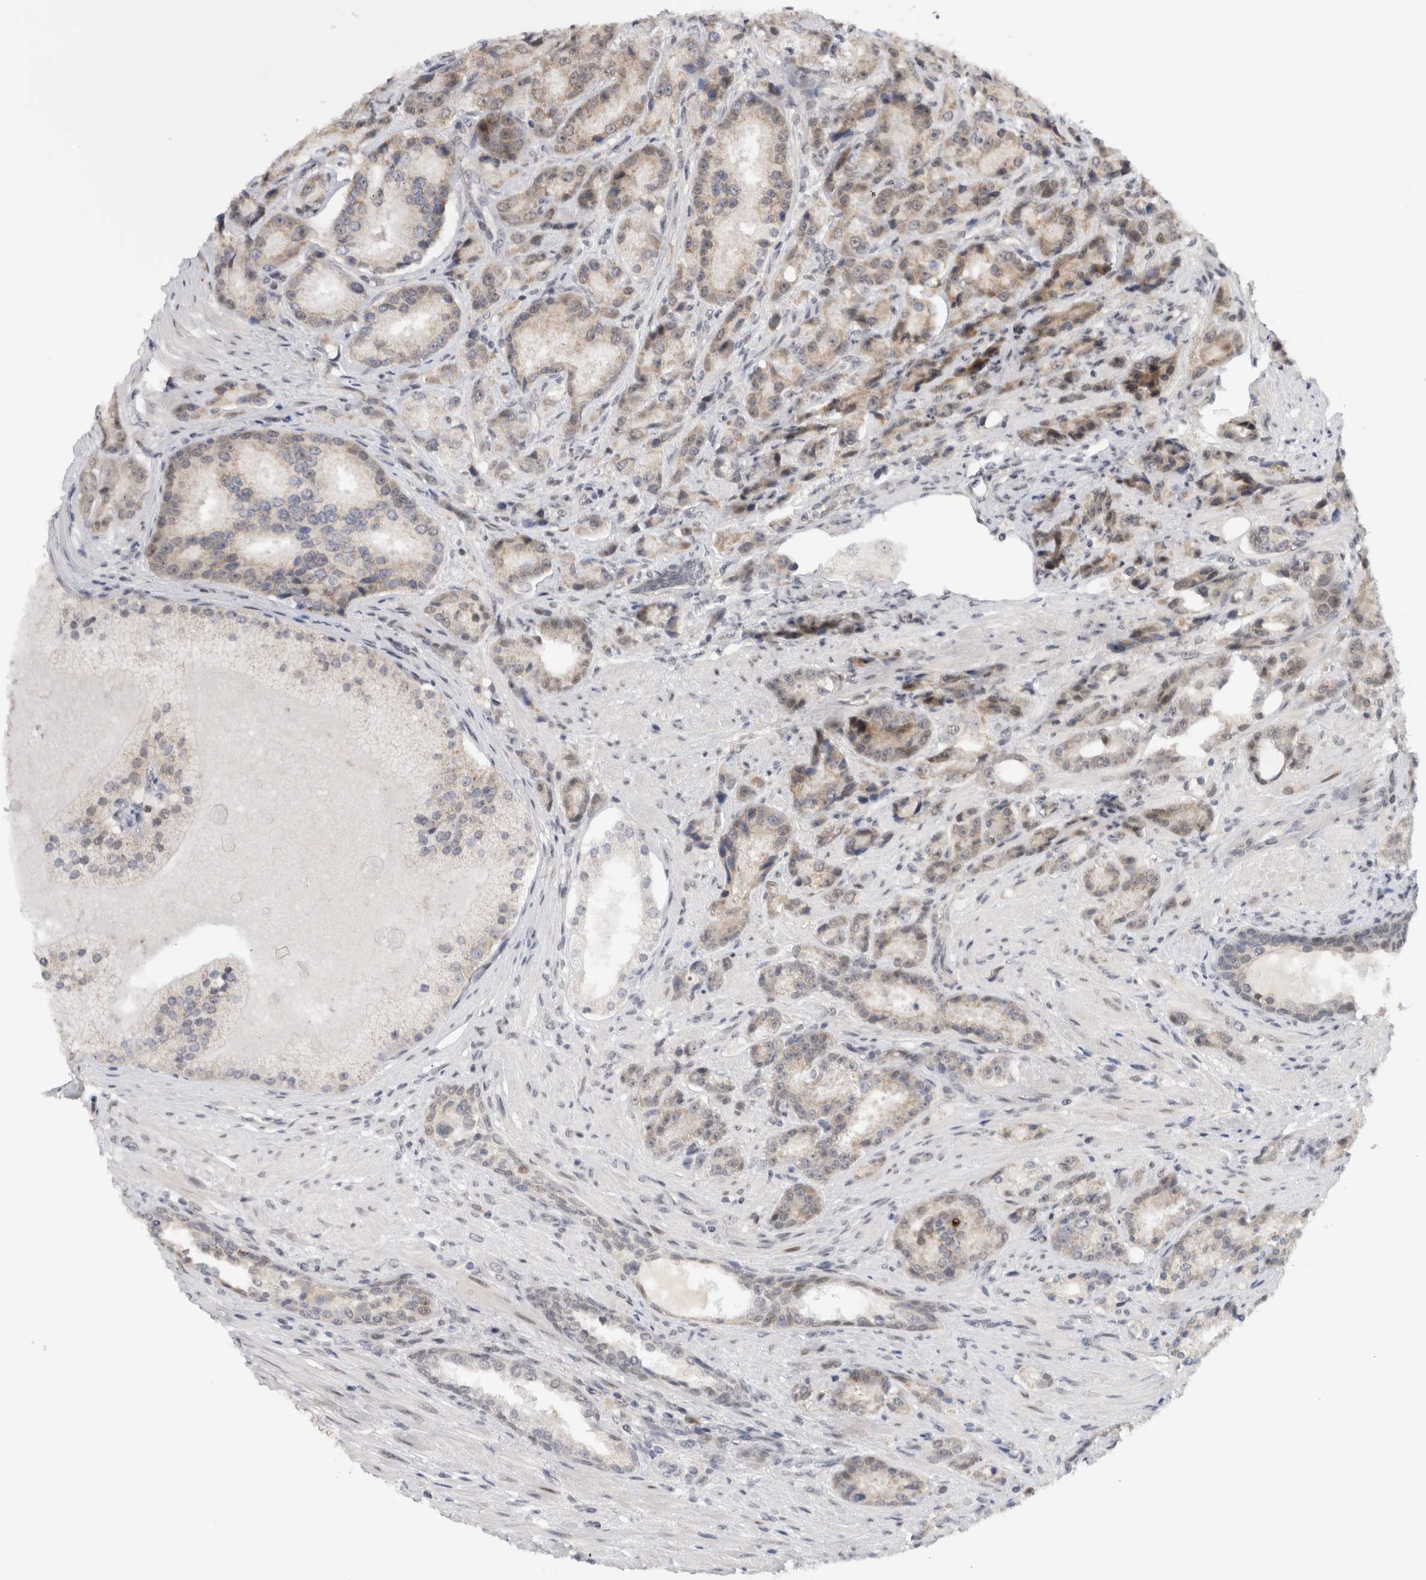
{"staining": {"intensity": "weak", "quantity": "25%-75%", "location": "cytoplasmic/membranous,nuclear"}, "tissue": "prostate cancer", "cell_type": "Tumor cells", "image_type": "cancer", "snomed": [{"axis": "morphology", "description": "Adenocarcinoma, High grade"}, {"axis": "topography", "description": "Prostate"}], "caption": "Immunohistochemistry (IHC) photomicrograph of neoplastic tissue: high-grade adenocarcinoma (prostate) stained using IHC reveals low levels of weak protein expression localized specifically in the cytoplasmic/membranous and nuclear of tumor cells, appearing as a cytoplasmic/membranous and nuclear brown color.", "gene": "HESX1", "patient": {"sex": "male", "age": 60}}